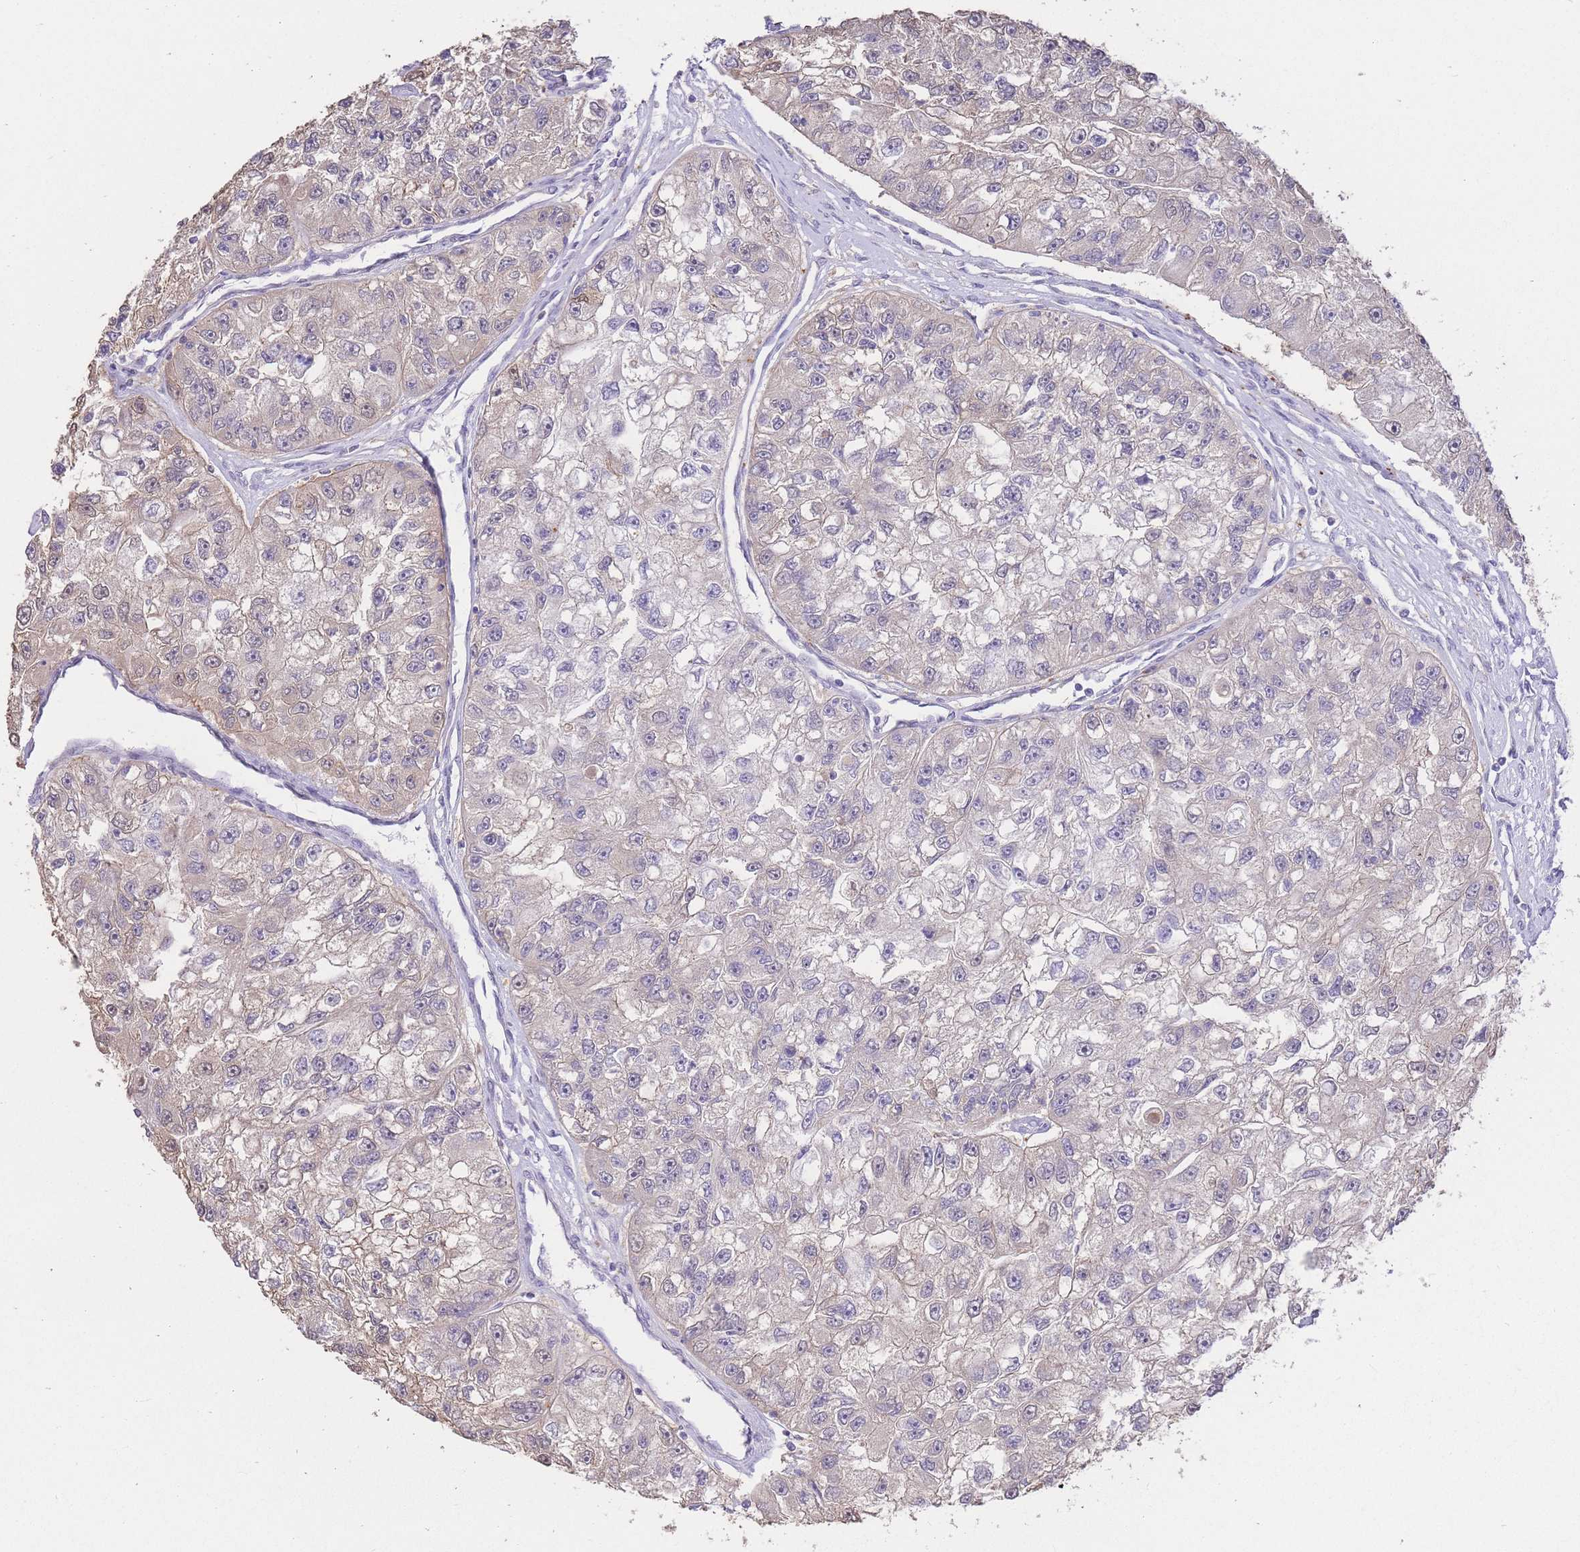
{"staining": {"intensity": "negative", "quantity": "none", "location": "none"}, "tissue": "renal cancer", "cell_type": "Tumor cells", "image_type": "cancer", "snomed": [{"axis": "morphology", "description": "Adenocarcinoma, NOS"}, {"axis": "topography", "description": "Kidney"}], "caption": "A high-resolution image shows immunohistochemistry (IHC) staining of renal adenocarcinoma, which shows no significant expression in tumor cells.", "gene": "UBXN7", "patient": {"sex": "male", "age": 63}}